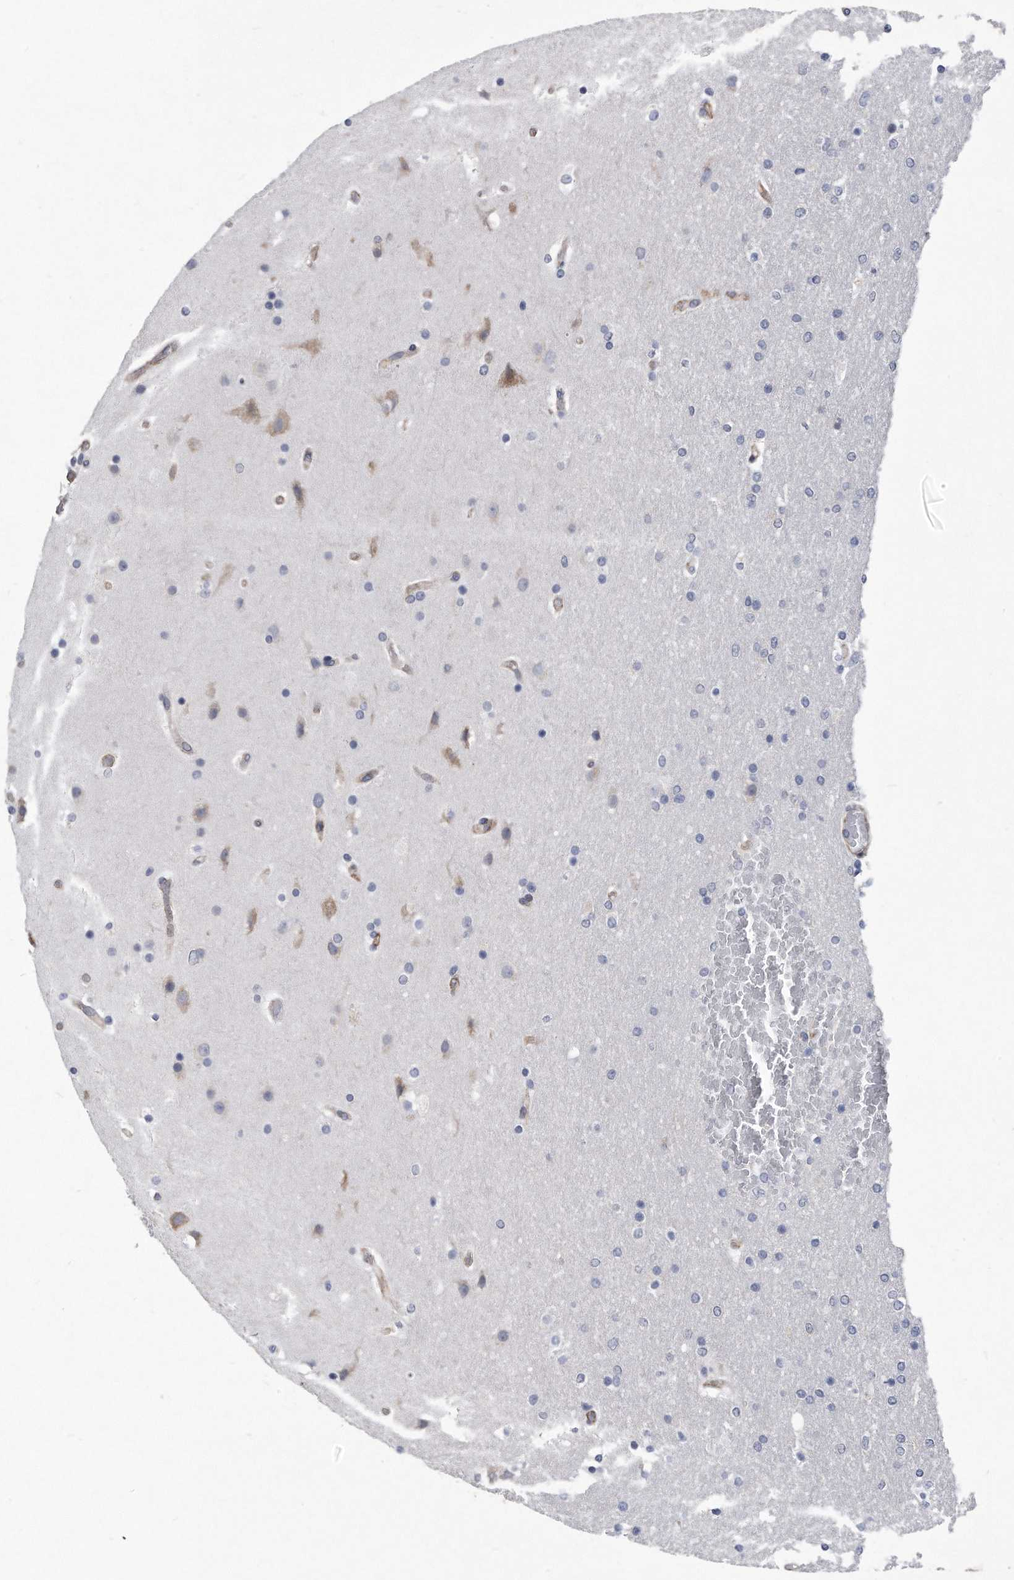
{"staining": {"intensity": "negative", "quantity": "none", "location": "none"}, "tissue": "glioma", "cell_type": "Tumor cells", "image_type": "cancer", "snomed": [{"axis": "morphology", "description": "Glioma, malignant, High grade"}, {"axis": "topography", "description": "Cerebral cortex"}], "caption": "DAB immunohistochemical staining of human glioma shows no significant staining in tumor cells. (Stains: DAB (3,3'-diaminobenzidine) IHC with hematoxylin counter stain, Microscopy: brightfield microscopy at high magnification).", "gene": "EIF2B4", "patient": {"sex": "female", "age": 36}}